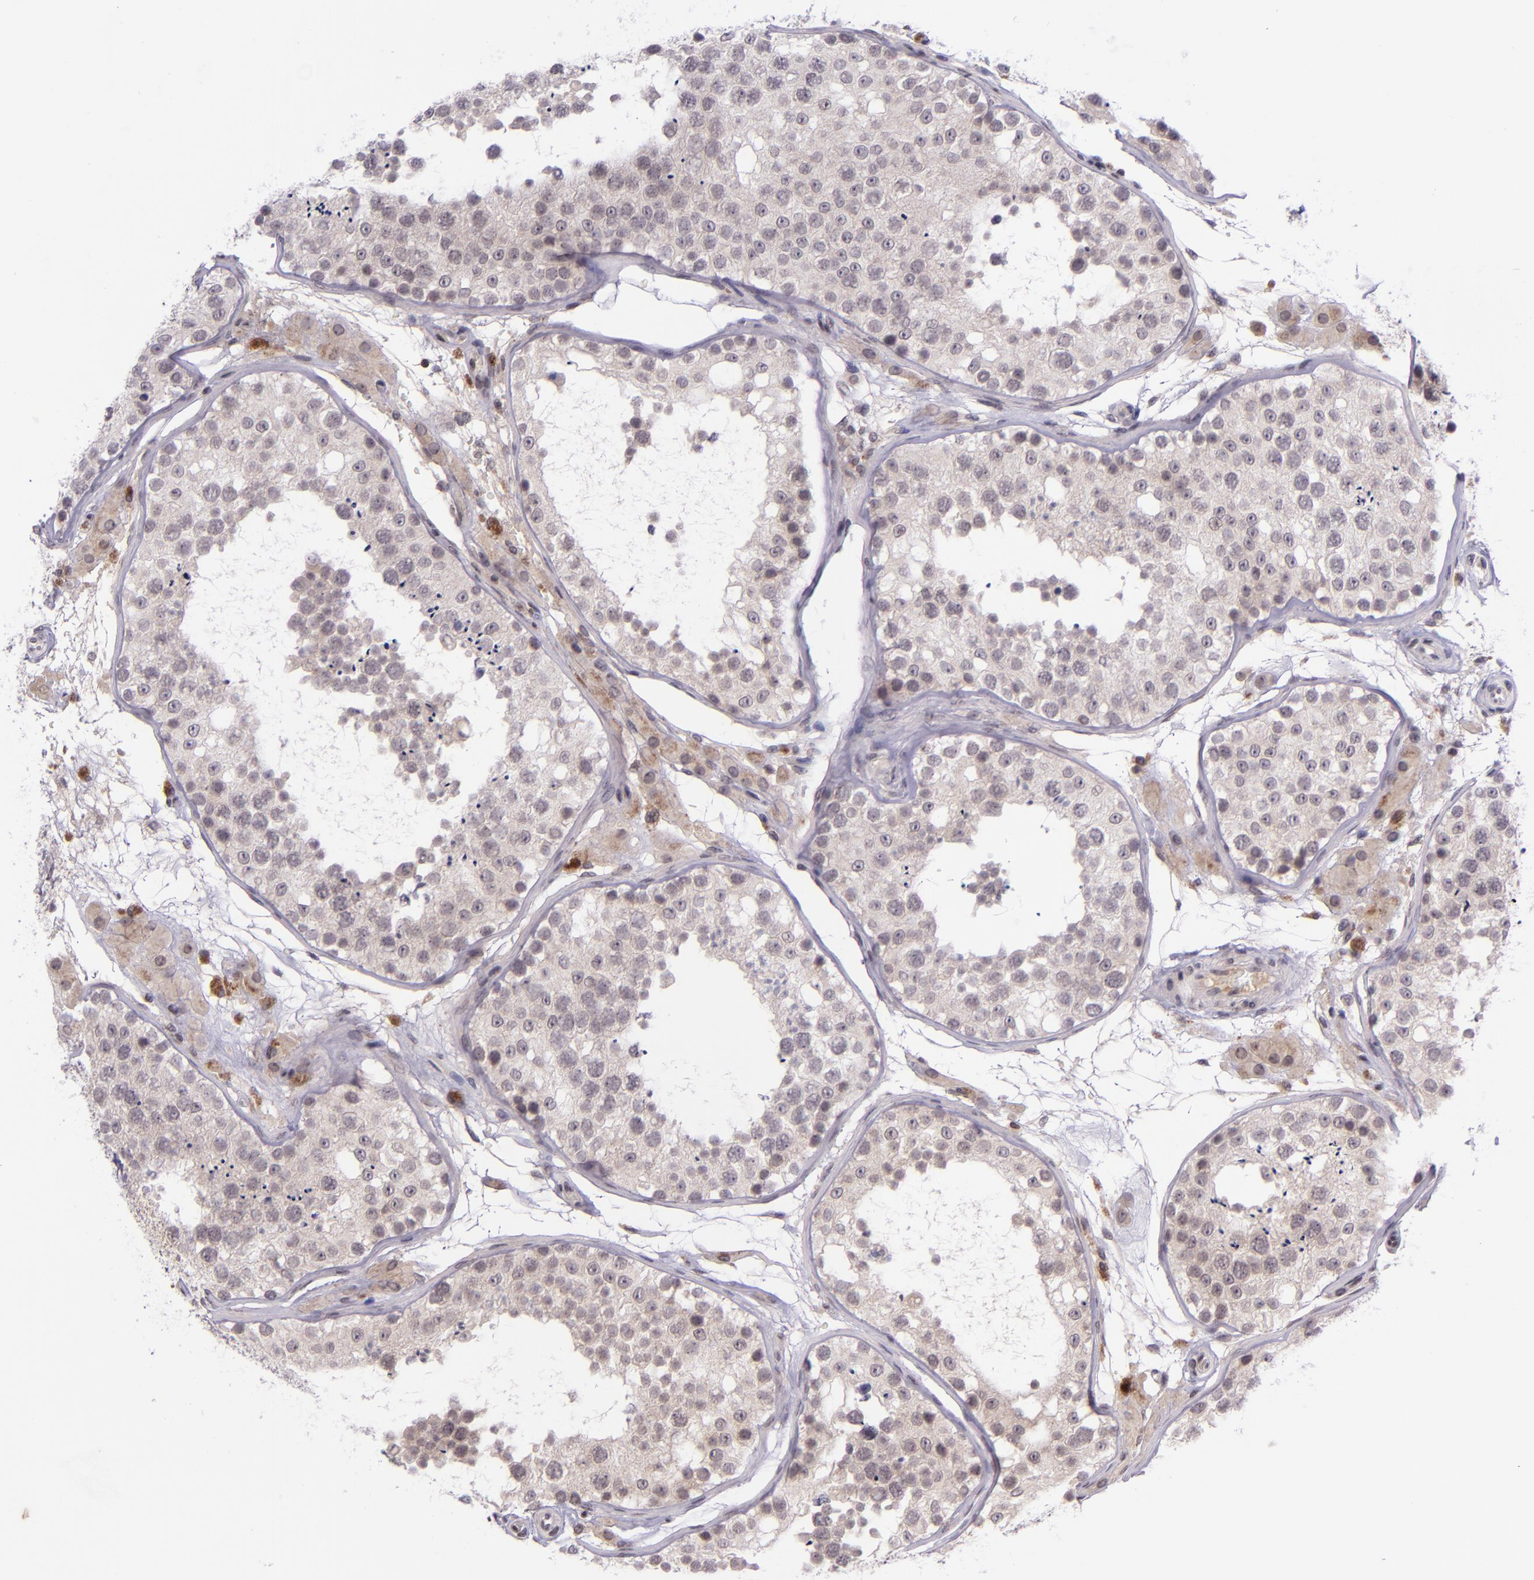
{"staining": {"intensity": "negative", "quantity": "none", "location": "none"}, "tissue": "testis", "cell_type": "Cells in seminiferous ducts", "image_type": "normal", "snomed": [{"axis": "morphology", "description": "Normal tissue, NOS"}, {"axis": "topography", "description": "Testis"}], "caption": "DAB immunohistochemical staining of benign human testis displays no significant staining in cells in seminiferous ducts.", "gene": "SELL", "patient": {"sex": "male", "age": 26}}